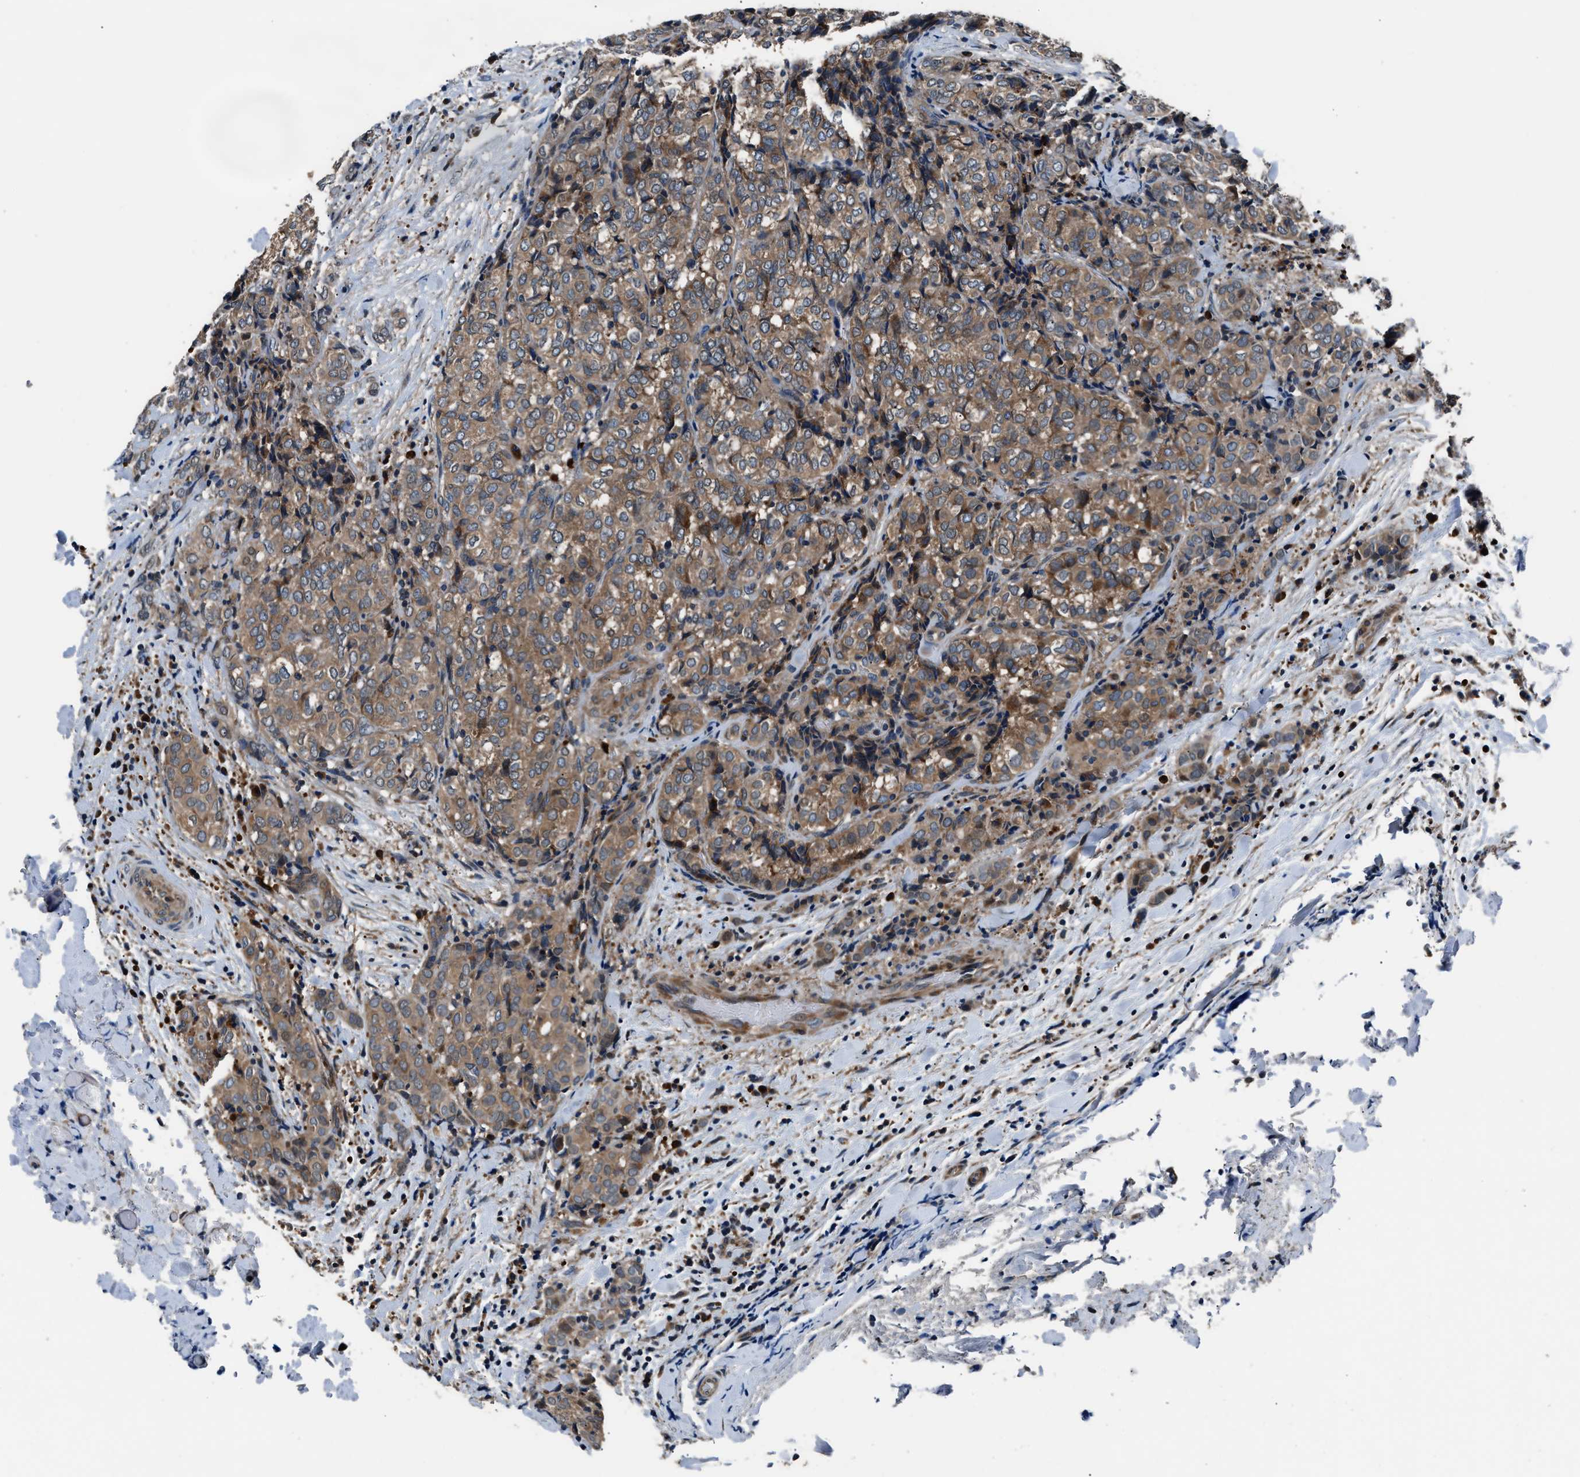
{"staining": {"intensity": "moderate", "quantity": ">75%", "location": "cytoplasmic/membranous"}, "tissue": "thyroid cancer", "cell_type": "Tumor cells", "image_type": "cancer", "snomed": [{"axis": "morphology", "description": "Normal tissue, NOS"}, {"axis": "morphology", "description": "Papillary adenocarcinoma, NOS"}, {"axis": "topography", "description": "Thyroid gland"}], "caption": "This is a micrograph of IHC staining of thyroid cancer, which shows moderate positivity in the cytoplasmic/membranous of tumor cells.", "gene": "IMPDH2", "patient": {"sex": "female", "age": 30}}